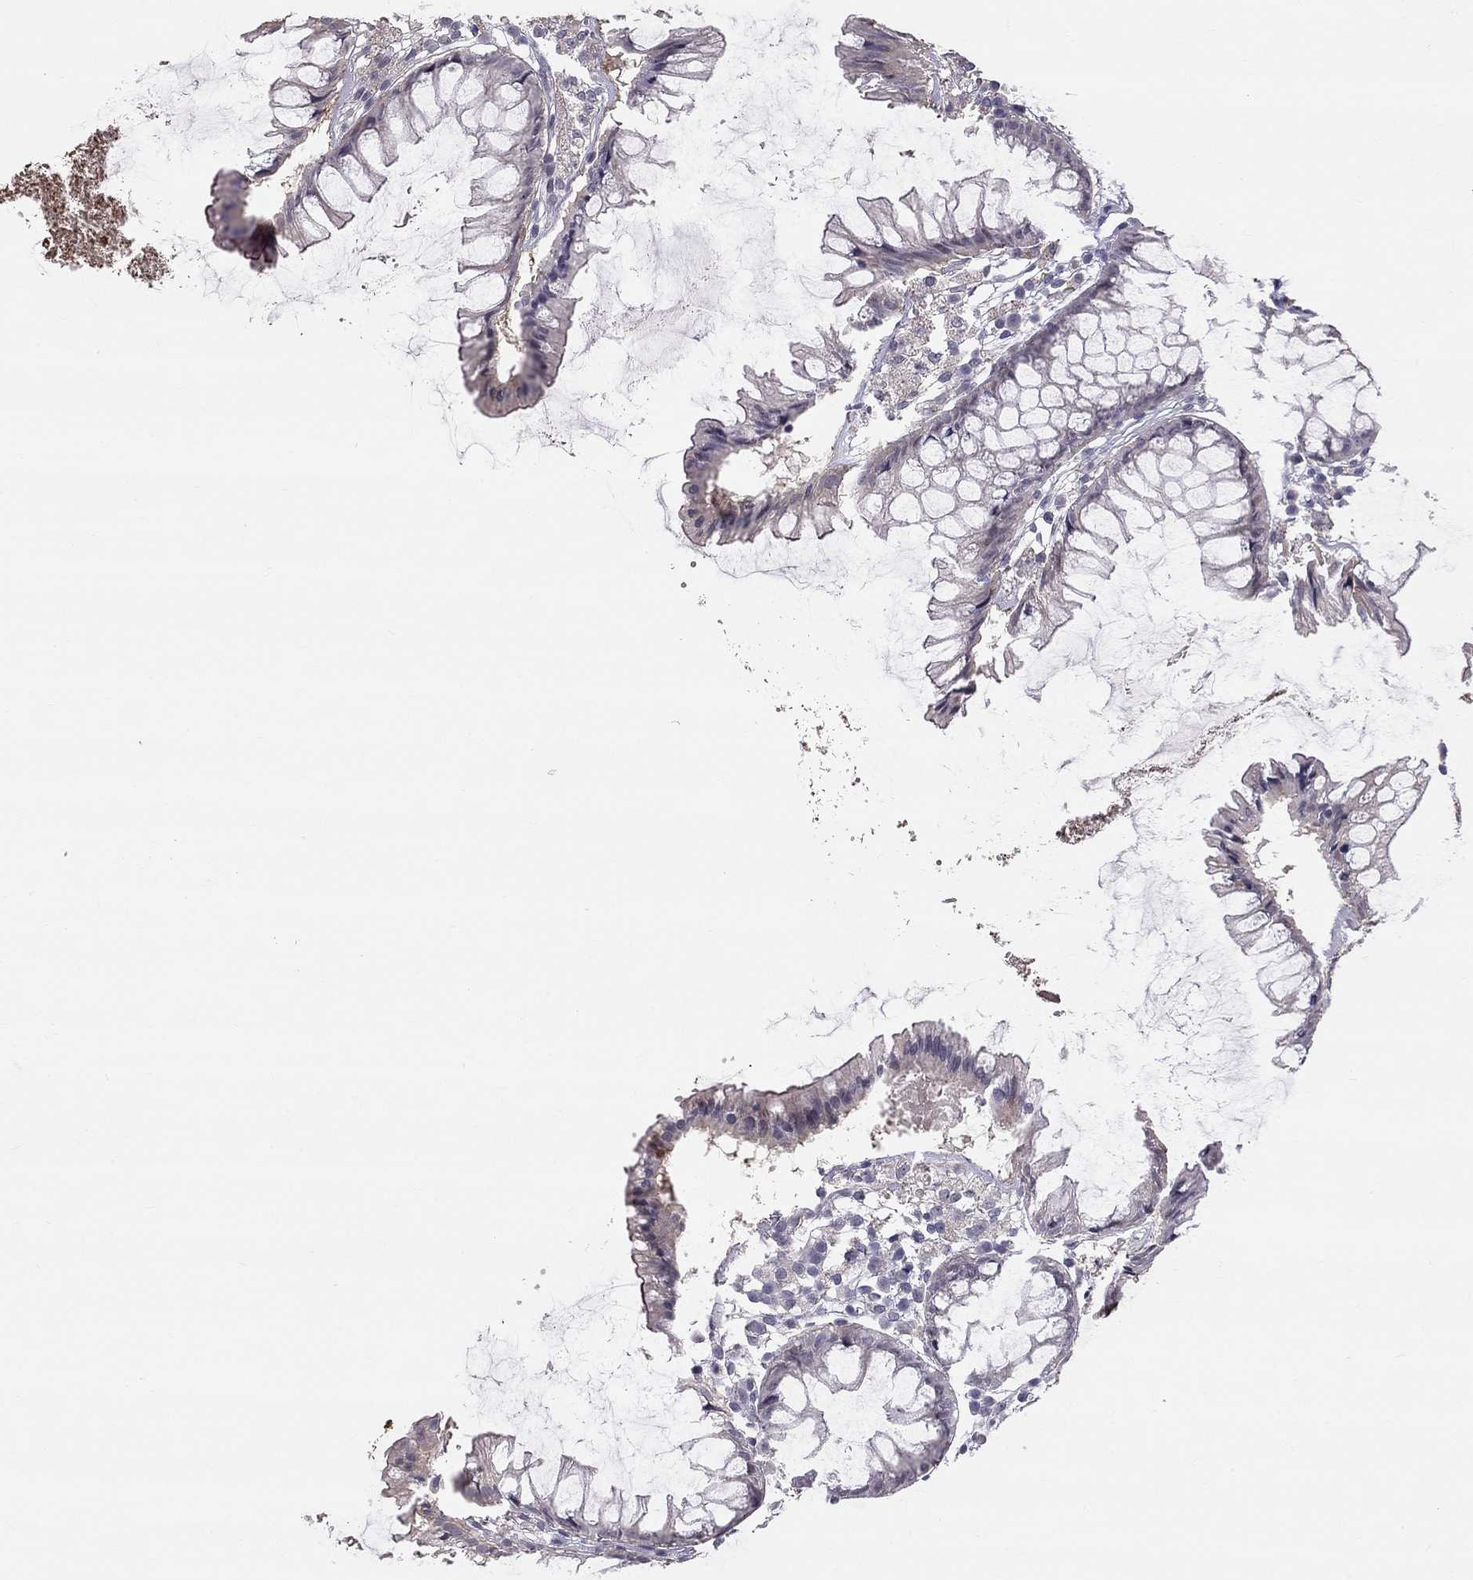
{"staining": {"intensity": "negative", "quantity": "none", "location": "none"}, "tissue": "colon", "cell_type": "Endothelial cells", "image_type": "normal", "snomed": [{"axis": "morphology", "description": "Normal tissue, NOS"}, {"axis": "morphology", "description": "Adenocarcinoma, NOS"}, {"axis": "topography", "description": "Colon"}], "caption": "Benign colon was stained to show a protein in brown. There is no significant positivity in endothelial cells.", "gene": "GJB4", "patient": {"sex": "male", "age": 65}}